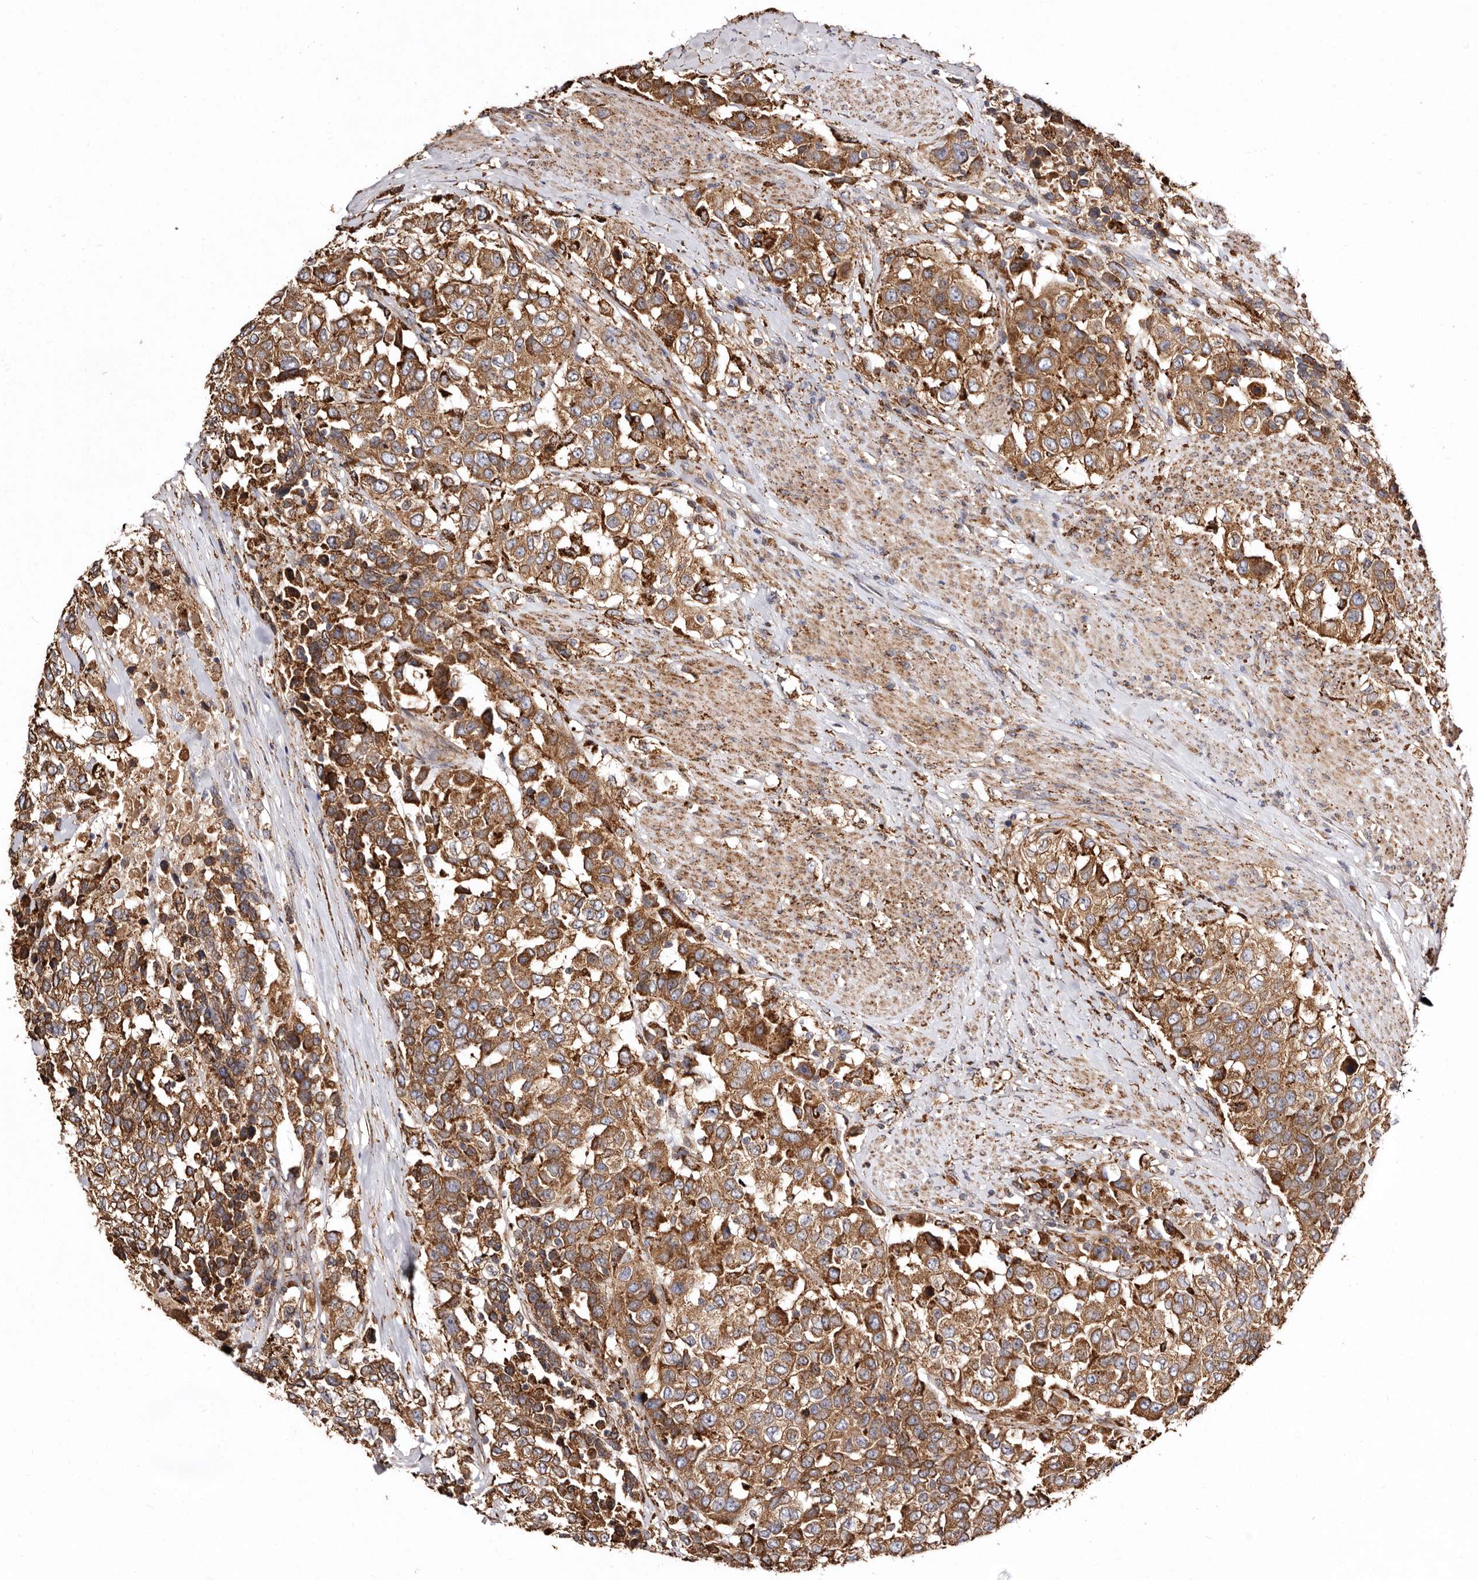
{"staining": {"intensity": "moderate", "quantity": ">75%", "location": "cytoplasmic/membranous"}, "tissue": "urothelial cancer", "cell_type": "Tumor cells", "image_type": "cancer", "snomed": [{"axis": "morphology", "description": "Urothelial carcinoma, High grade"}, {"axis": "topography", "description": "Urinary bladder"}], "caption": "Tumor cells reveal medium levels of moderate cytoplasmic/membranous positivity in about >75% of cells in human urothelial cancer. Nuclei are stained in blue.", "gene": "LUZP1", "patient": {"sex": "female", "age": 80}}